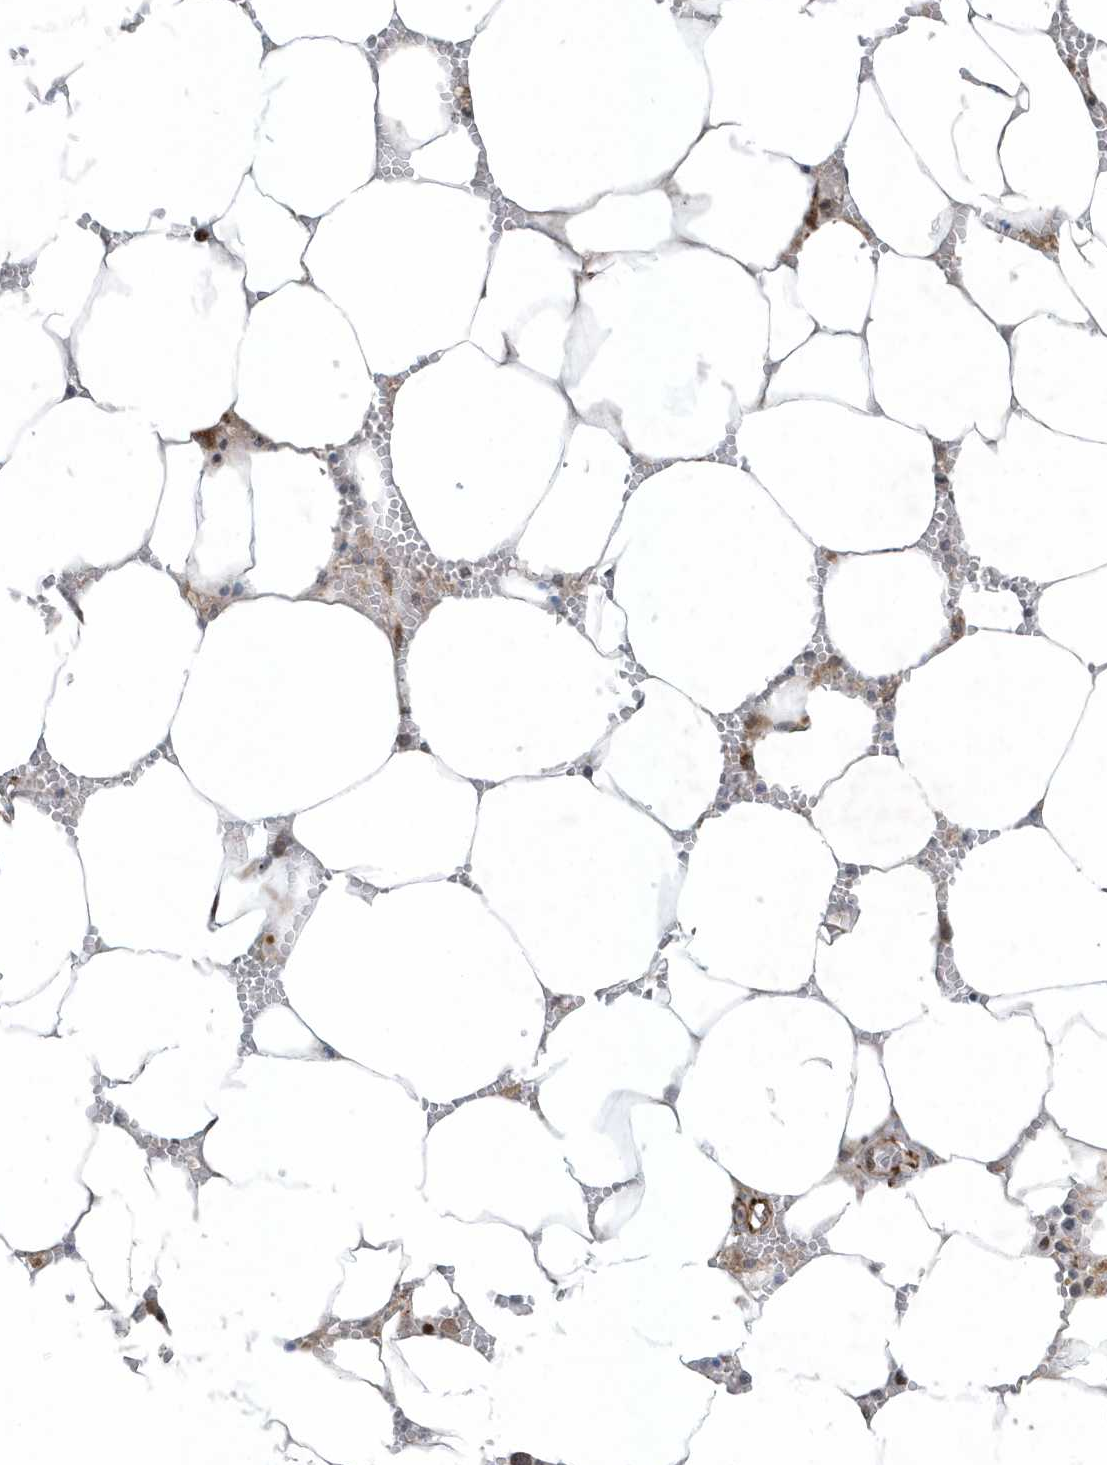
{"staining": {"intensity": "moderate", "quantity": "<25%", "location": "nuclear"}, "tissue": "bone marrow", "cell_type": "Hematopoietic cells", "image_type": "normal", "snomed": [{"axis": "morphology", "description": "Normal tissue, NOS"}, {"axis": "topography", "description": "Bone marrow"}], "caption": "Immunohistochemistry (IHC) micrograph of unremarkable human bone marrow stained for a protein (brown), which exhibits low levels of moderate nuclear expression in approximately <25% of hematopoietic cells.", "gene": "FAM98A", "patient": {"sex": "male", "age": 70}}